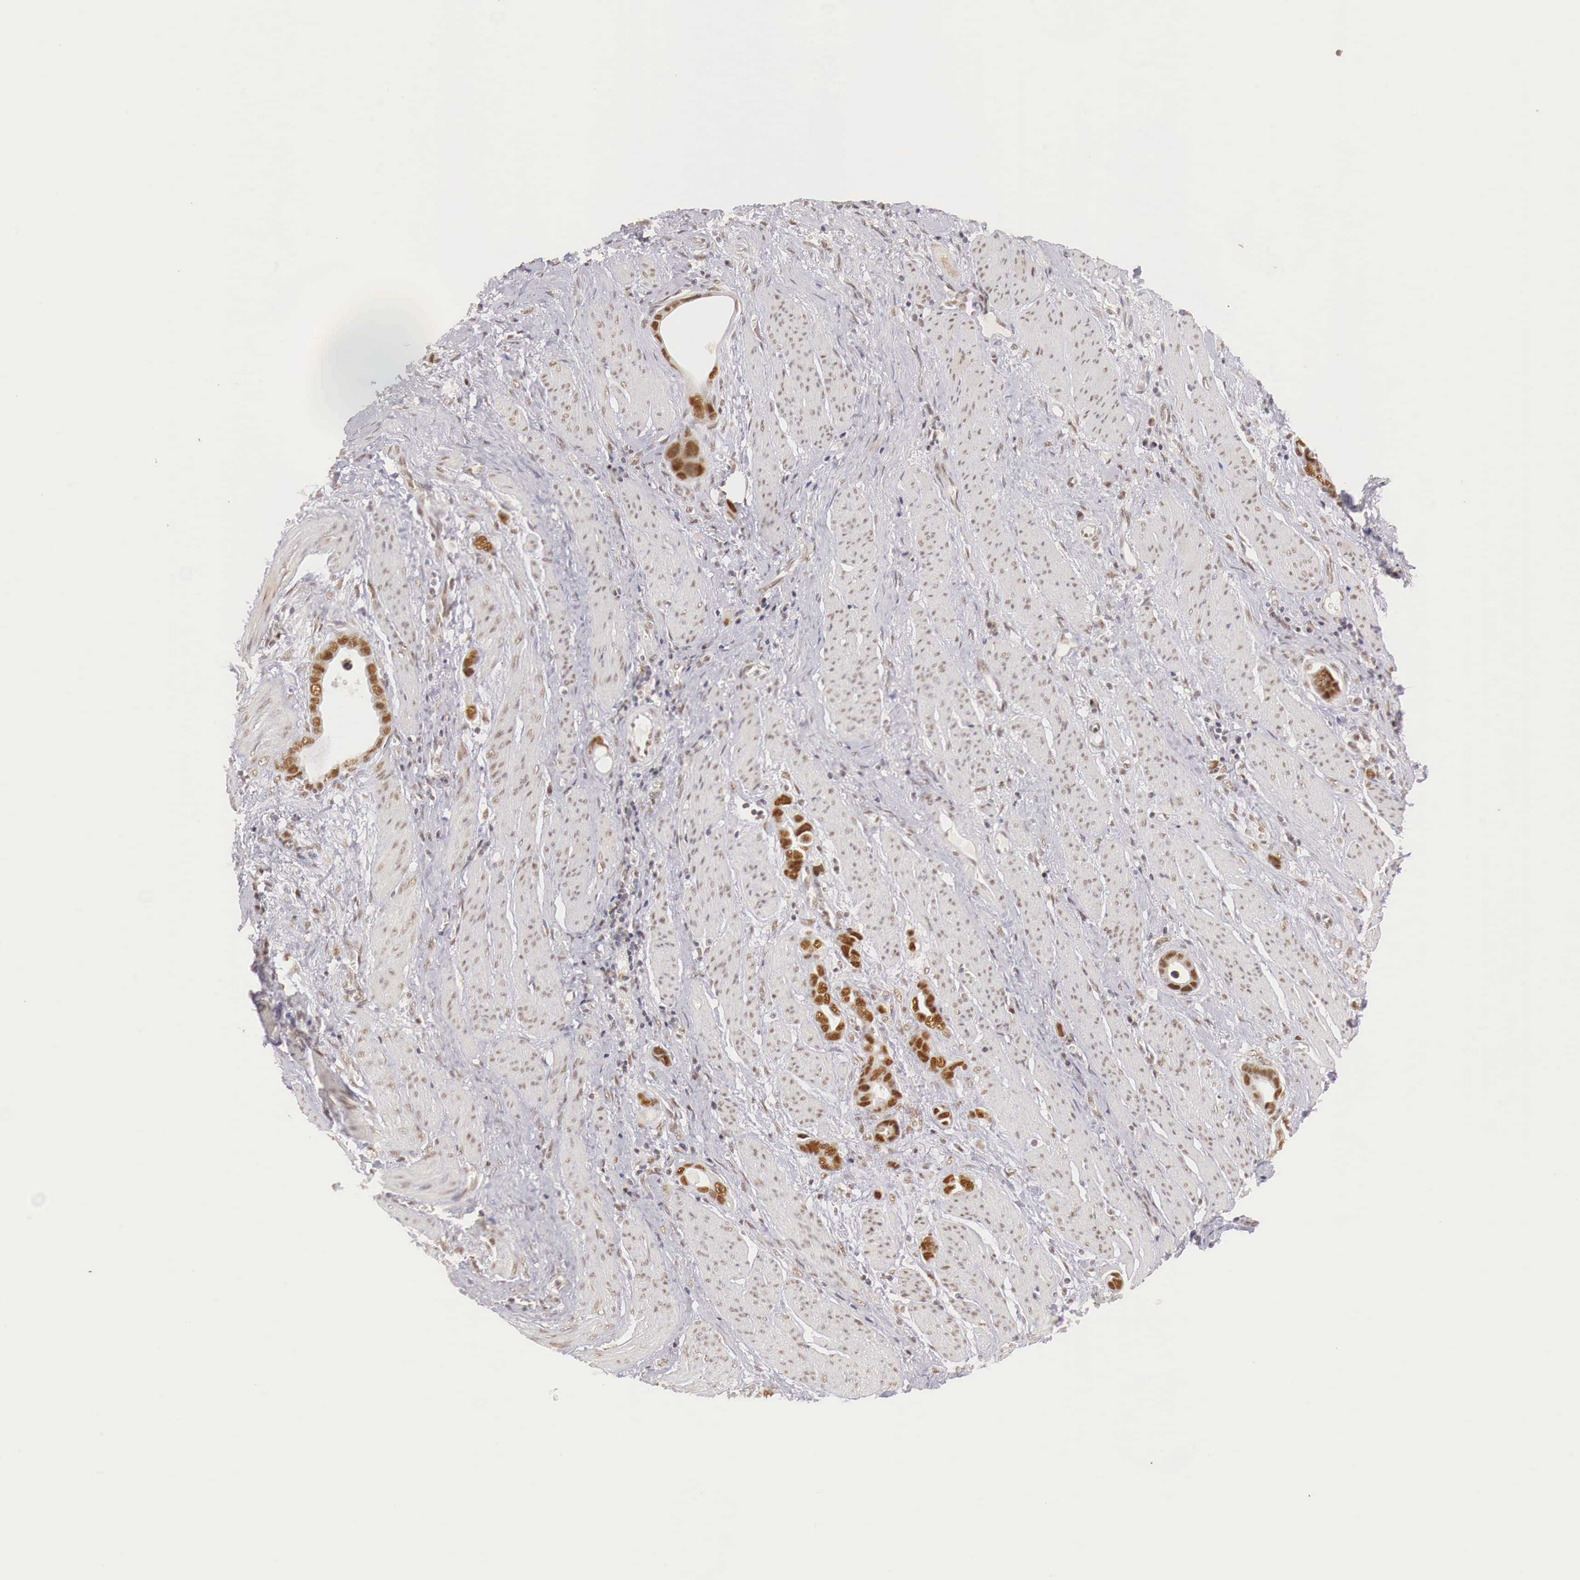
{"staining": {"intensity": "moderate", "quantity": ">75%", "location": "cytoplasmic/membranous,nuclear"}, "tissue": "stomach cancer", "cell_type": "Tumor cells", "image_type": "cancer", "snomed": [{"axis": "morphology", "description": "Adenocarcinoma, NOS"}, {"axis": "topography", "description": "Stomach"}], "caption": "Immunohistochemical staining of stomach cancer (adenocarcinoma) reveals medium levels of moderate cytoplasmic/membranous and nuclear expression in approximately >75% of tumor cells. The staining was performed using DAB to visualize the protein expression in brown, while the nuclei were stained in blue with hematoxylin (Magnification: 20x).", "gene": "GPKOW", "patient": {"sex": "male", "age": 78}}